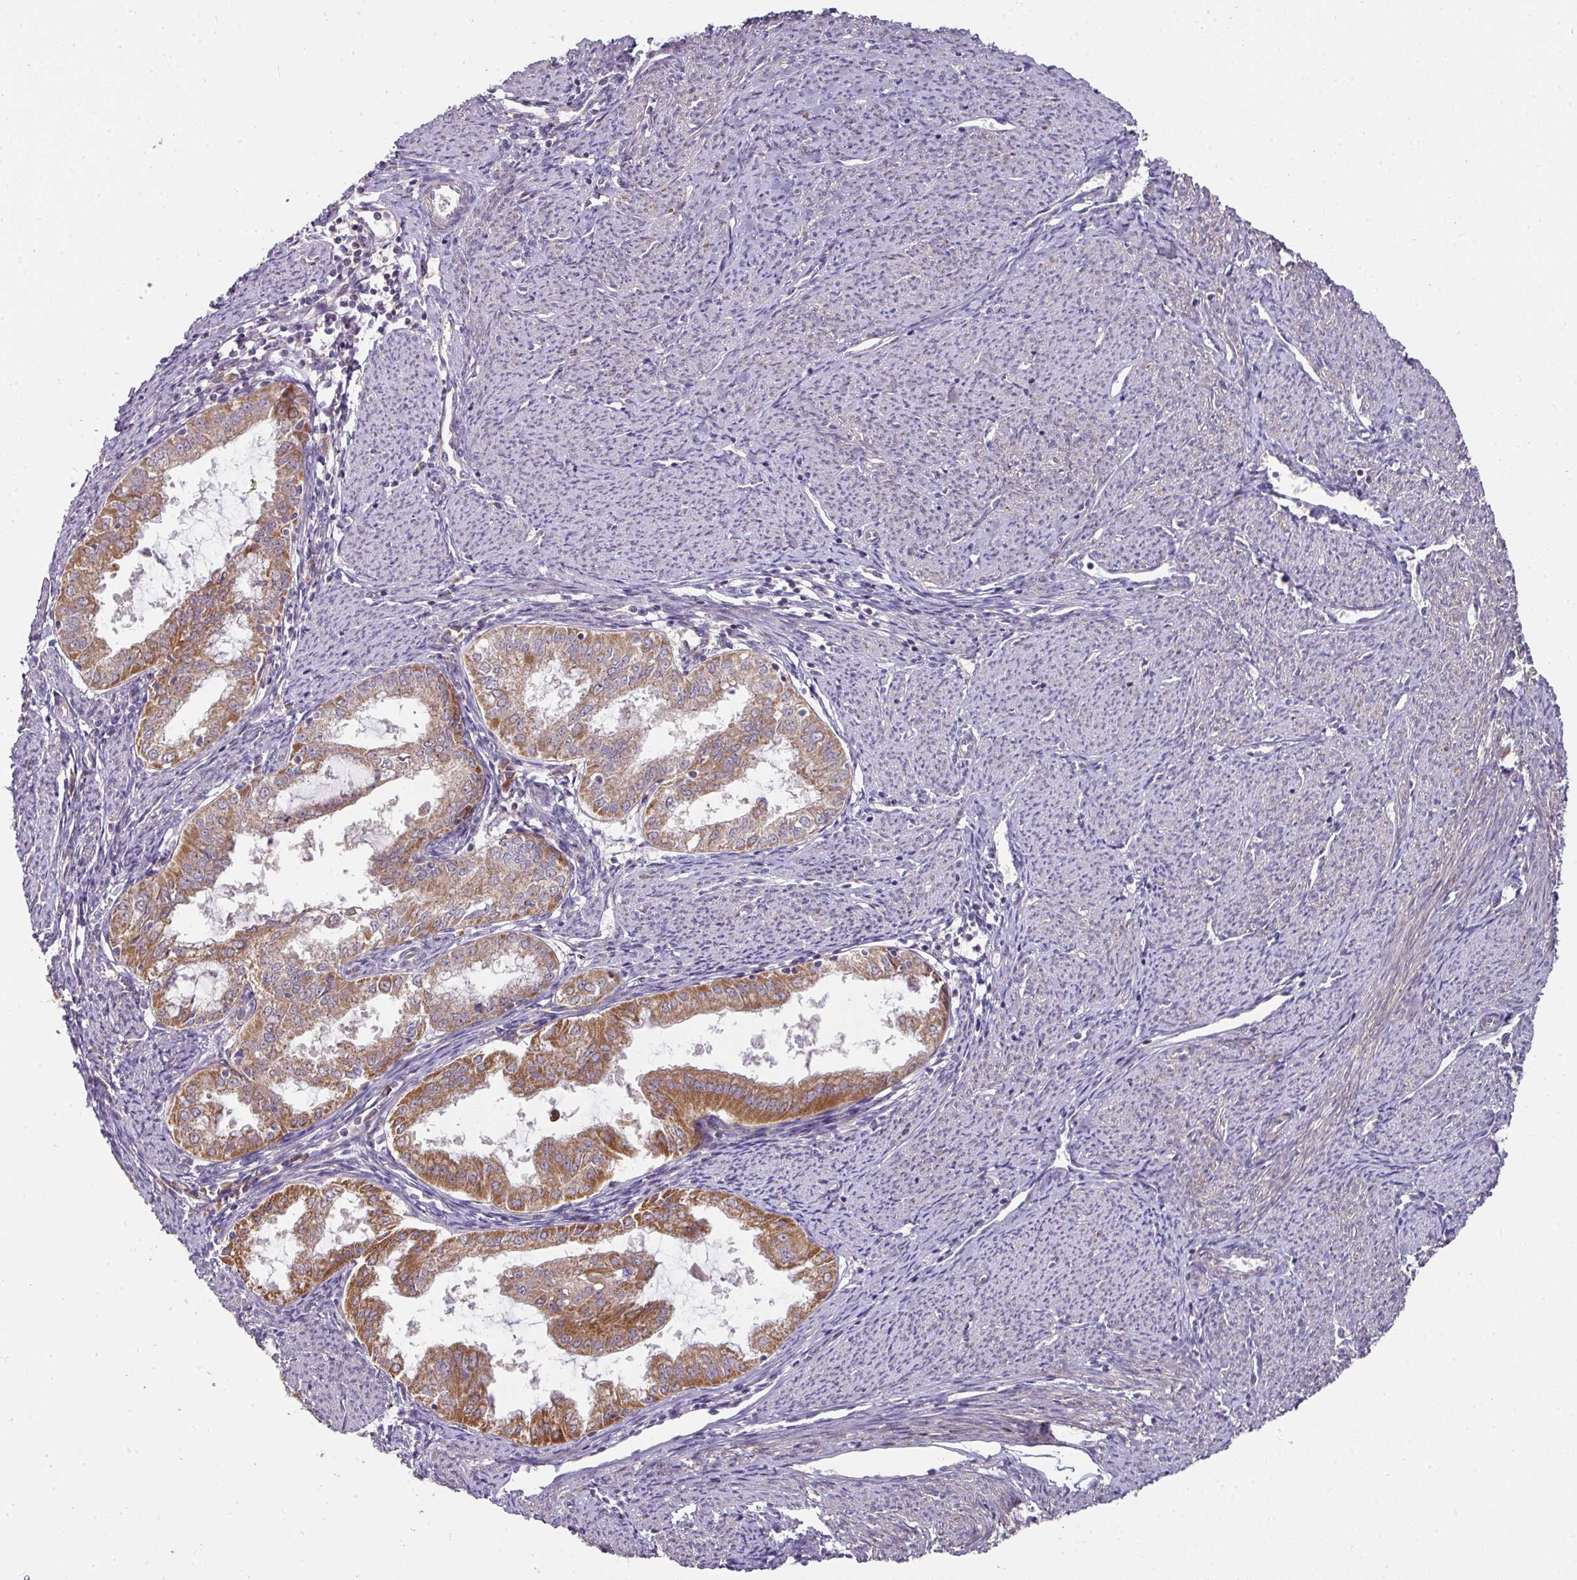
{"staining": {"intensity": "moderate", "quantity": ">75%", "location": "cytoplasmic/membranous"}, "tissue": "endometrial cancer", "cell_type": "Tumor cells", "image_type": "cancer", "snomed": [{"axis": "morphology", "description": "Adenocarcinoma, NOS"}, {"axis": "topography", "description": "Endometrium"}], "caption": "Immunohistochemical staining of adenocarcinoma (endometrial) shows medium levels of moderate cytoplasmic/membranous staining in approximately >75% of tumor cells.", "gene": "STK35", "patient": {"sex": "female", "age": 70}}